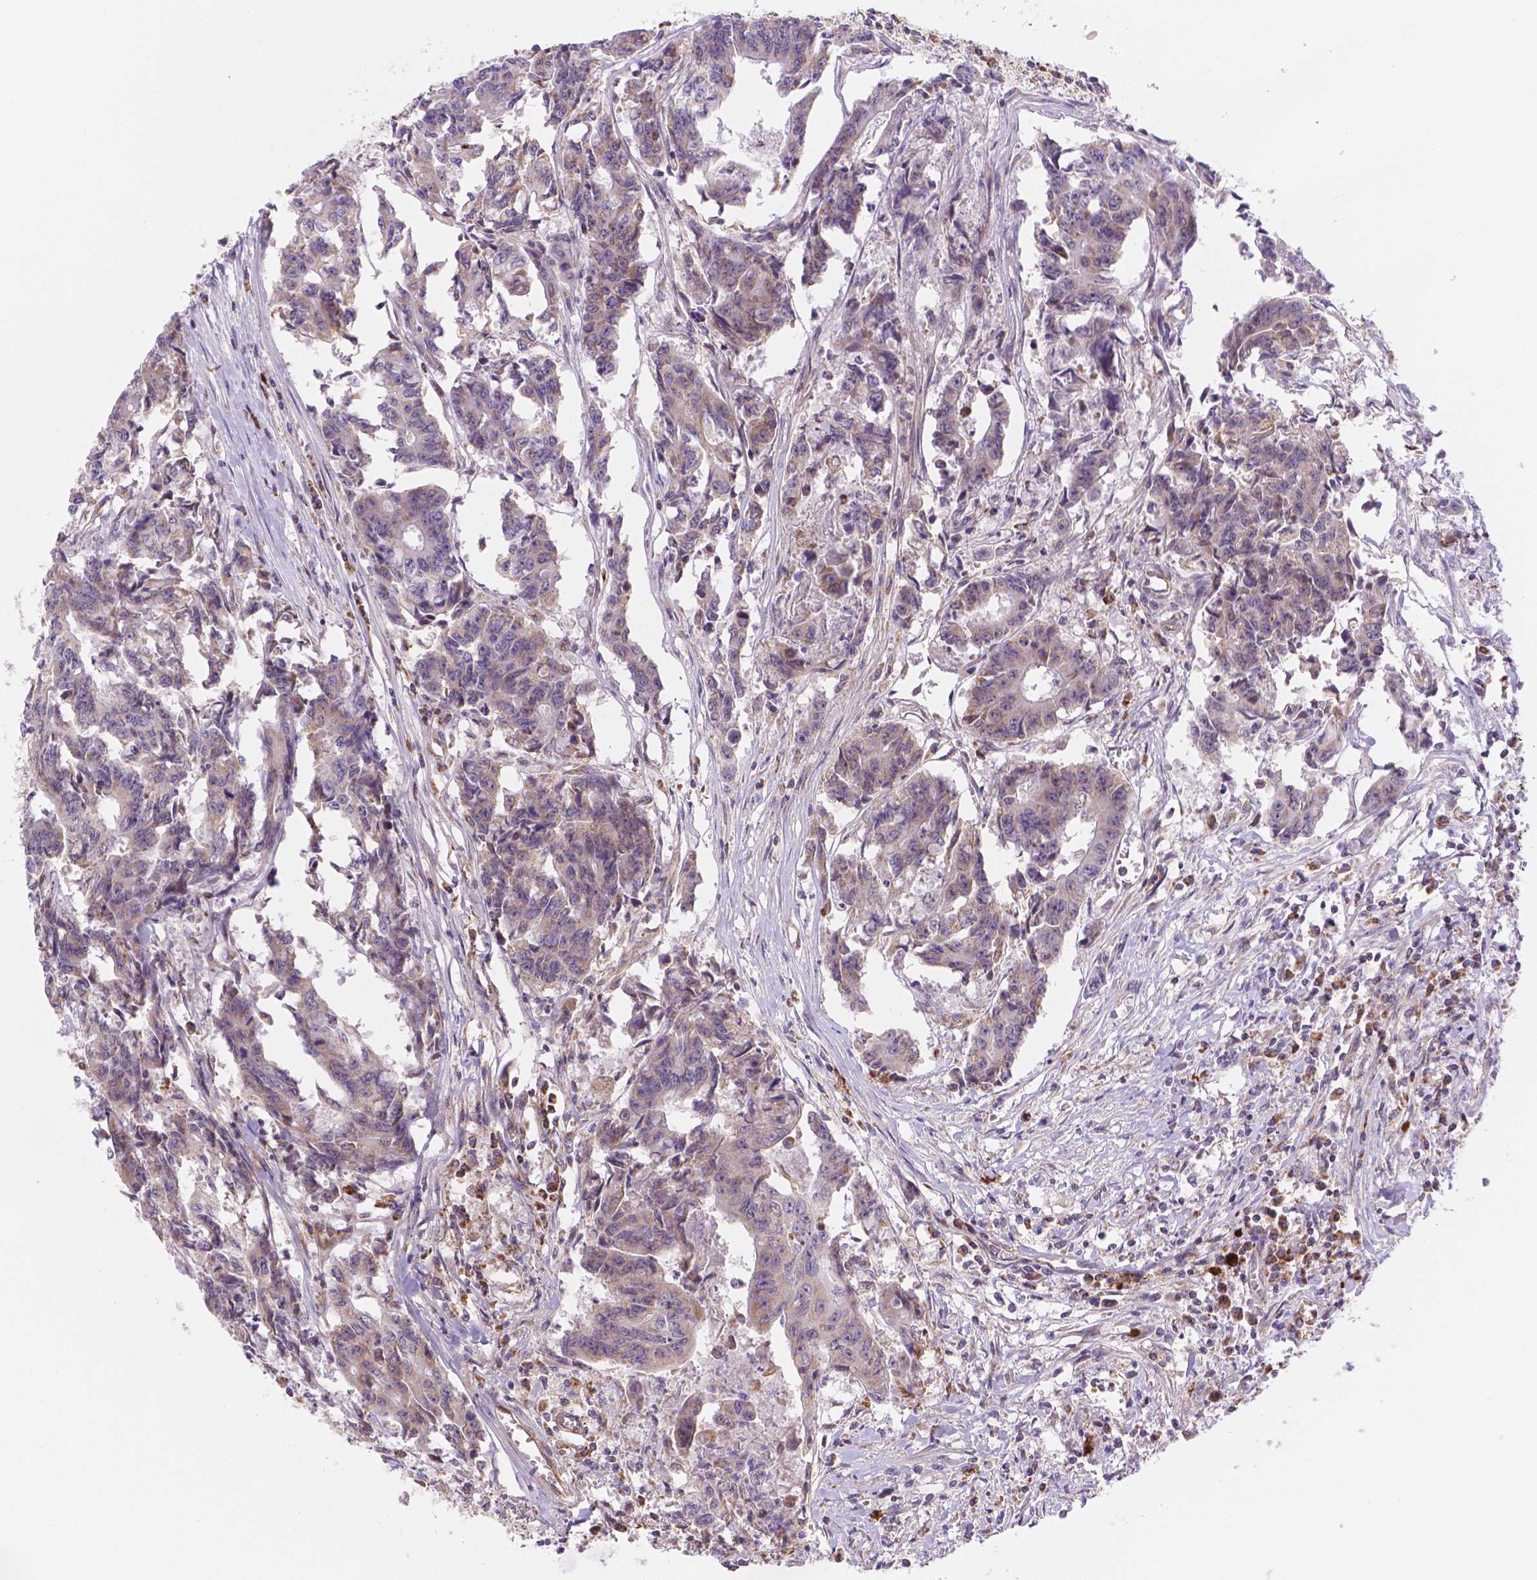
{"staining": {"intensity": "weak", "quantity": "25%-75%", "location": "cytoplasmic/membranous"}, "tissue": "colorectal cancer", "cell_type": "Tumor cells", "image_type": "cancer", "snomed": [{"axis": "morphology", "description": "Adenocarcinoma, NOS"}, {"axis": "topography", "description": "Rectum"}], "caption": "A low amount of weak cytoplasmic/membranous staining is identified in about 25%-75% of tumor cells in adenocarcinoma (colorectal) tissue.", "gene": "CYYR1", "patient": {"sex": "male", "age": 54}}